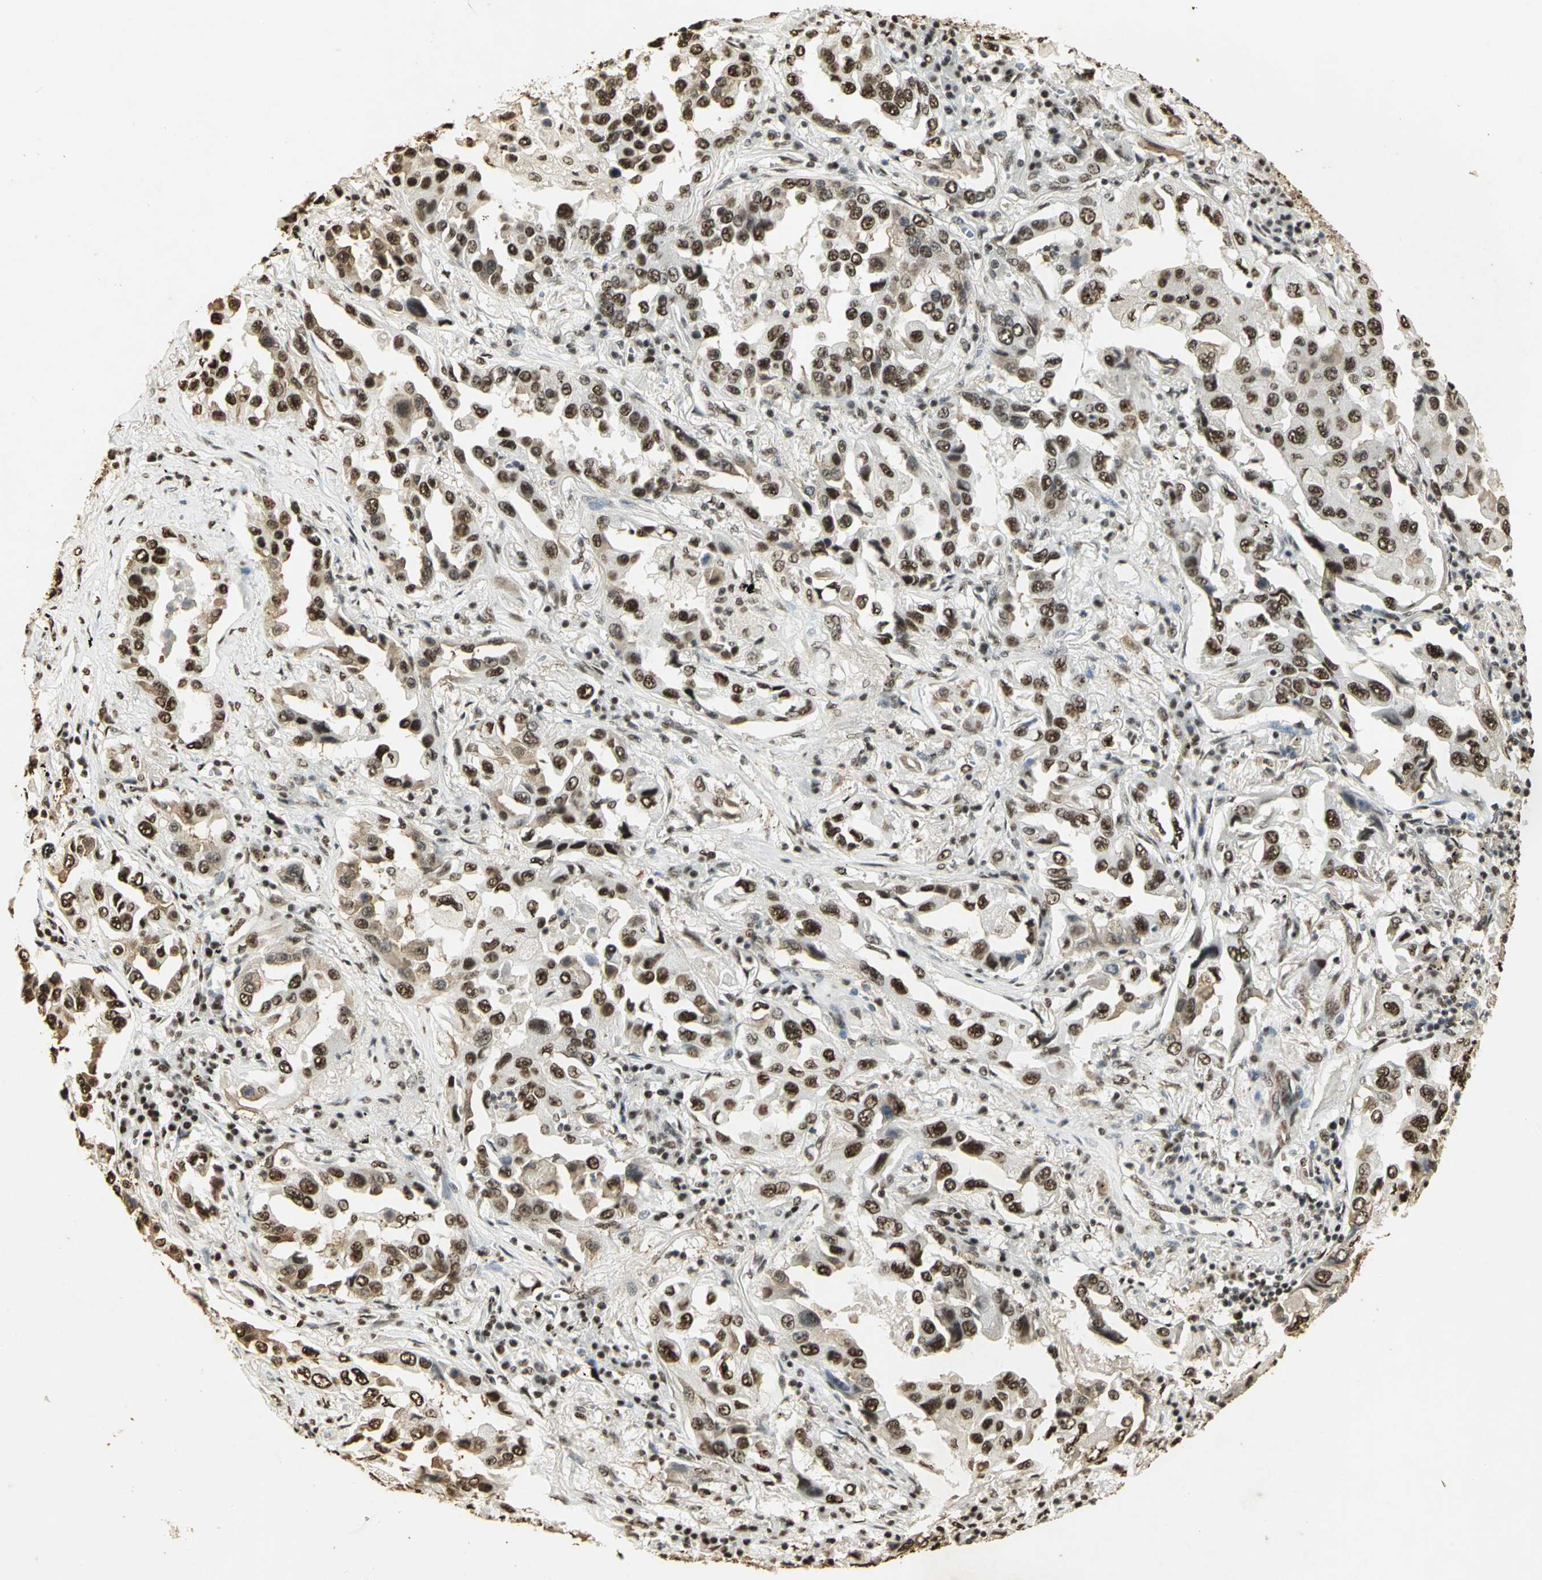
{"staining": {"intensity": "strong", "quantity": ">75%", "location": "nuclear"}, "tissue": "lung cancer", "cell_type": "Tumor cells", "image_type": "cancer", "snomed": [{"axis": "morphology", "description": "Adenocarcinoma, NOS"}, {"axis": "topography", "description": "Lung"}], "caption": "Human lung cancer (adenocarcinoma) stained for a protein (brown) exhibits strong nuclear positive staining in about >75% of tumor cells.", "gene": "SET", "patient": {"sex": "female", "age": 65}}